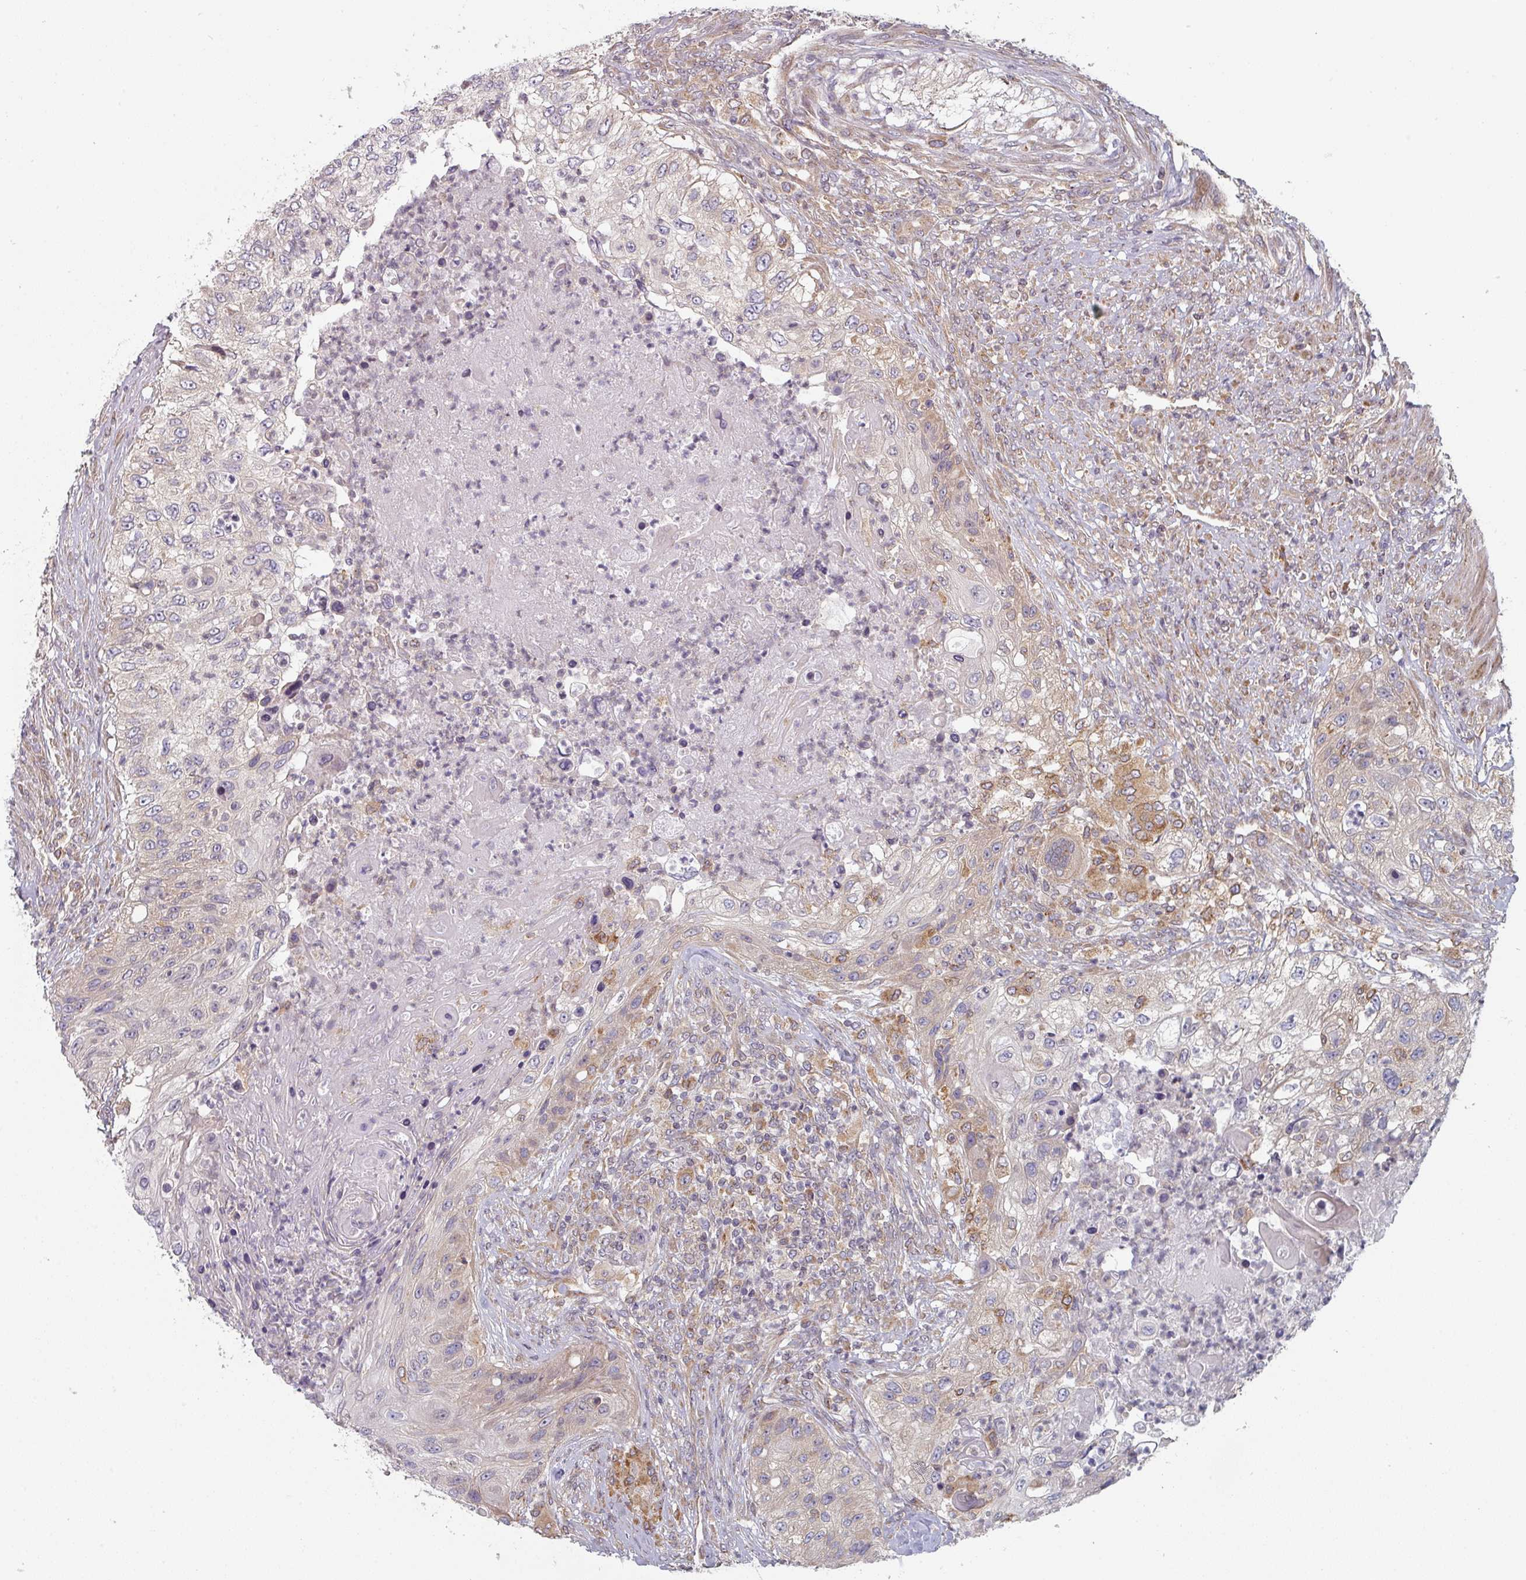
{"staining": {"intensity": "weak", "quantity": "<25%", "location": "cytoplasmic/membranous"}, "tissue": "urothelial cancer", "cell_type": "Tumor cells", "image_type": "cancer", "snomed": [{"axis": "morphology", "description": "Urothelial carcinoma, High grade"}, {"axis": "topography", "description": "Urinary bladder"}], "caption": "Tumor cells are negative for protein expression in human urothelial cancer.", "gene": "TAPT1", "patient": {"sex": "female", "age": 60}}